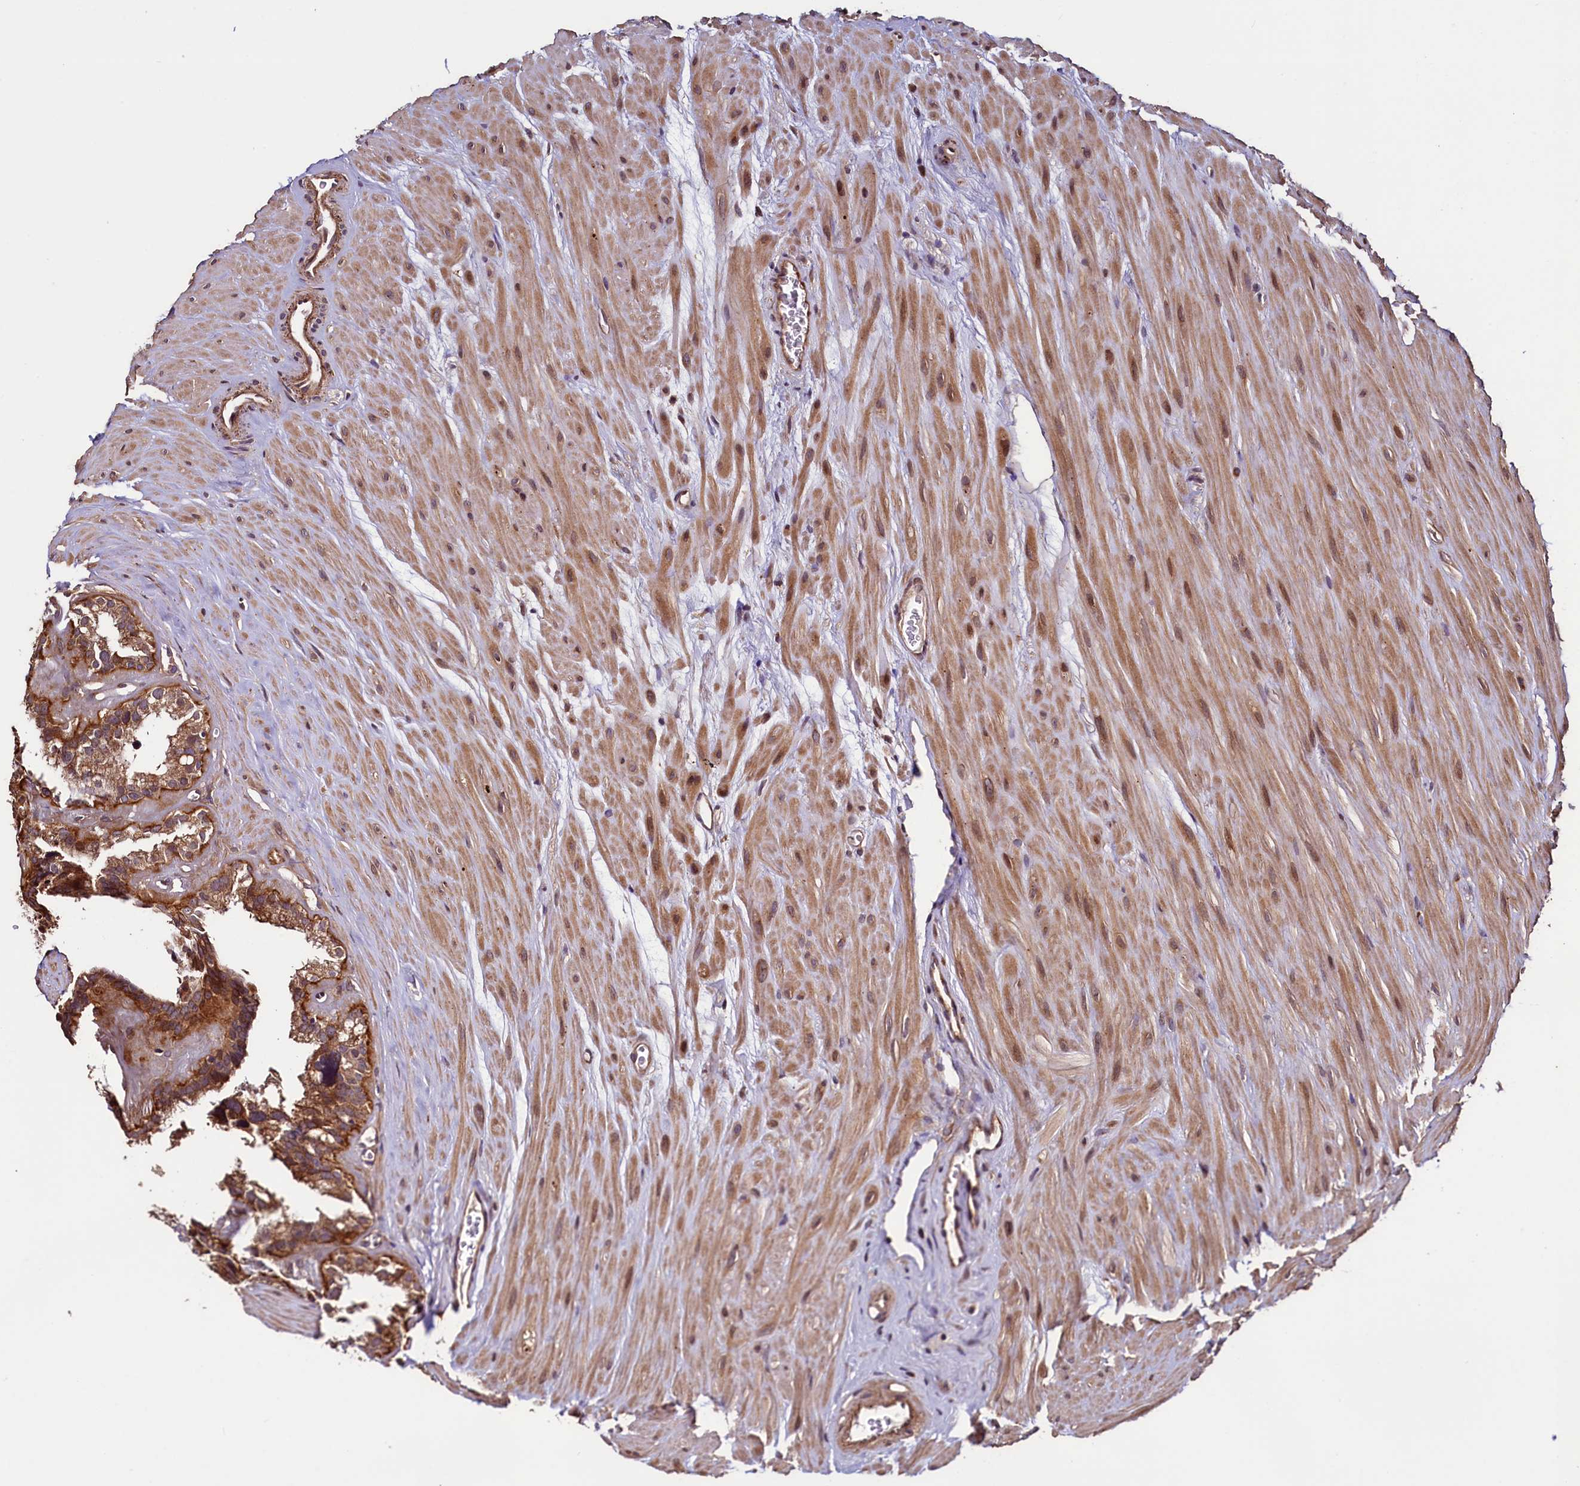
{"staining": {"intensity": "strong", "quantity": ">75%", "location": "cytoplasmic/membranous"}, "tissue": "seminal vesicle", "cell_type": "Glandular cells", "image_type": "normal", "snomed": [{"axis": "morphology", "description": "Normal tissue, NOS"}, {"axis": "topography", "description": "Prostate"}, {"axis": "topography", "description": "Seminal veicle"}], "caption": "This histopathology image exhibits immunohistochemistry (IHC) staining of unremarkable seminal vesicle, with high strong cytoplasmic/membranous expression in approximately >75% of glandular cells.", "gene": "RBFA", "patient": {"sex": "male", "age": 59}}